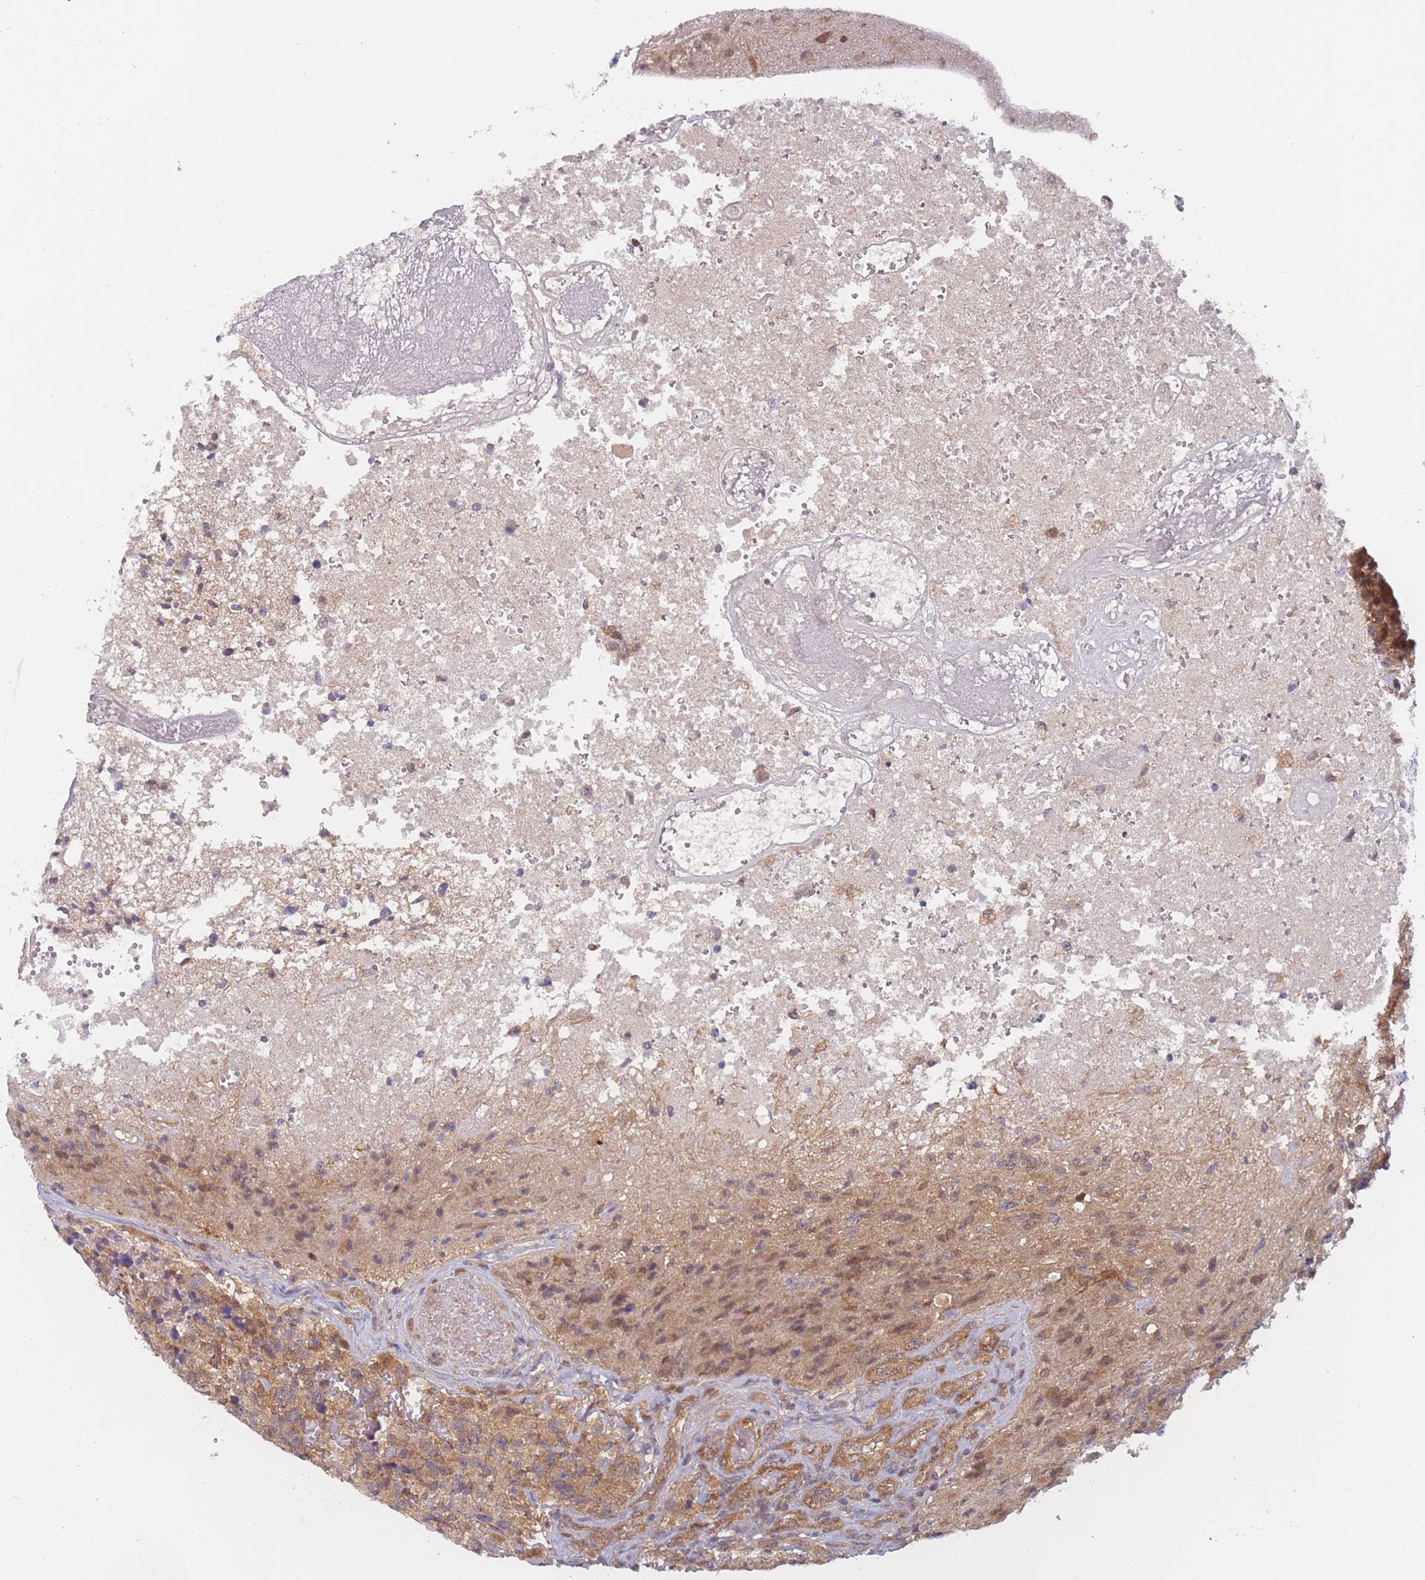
{"staining": {"intensity": "weak", "quantity": "25%-75%", "location": "cytoplasmic/membranous,nuclear"}, "tissue": "glioma", "cell_type": "Tumor cells", "image_type": "cancer", "snomed": [{"axis": "morphology", "description": "Glioma, malignant, High grade"}, {"axis": "topography", "description": "Brain"}], "caption": "A high-resolution image shows immunohistochemistry (IHC) staining of malignant high-grade glioma, which shows weak cytoplasmic/membranous and nuclear positivity in about 25%-75% of tumor cells.", "gene": "MRI1", "patient": {"sex": "male", "age": 76}}